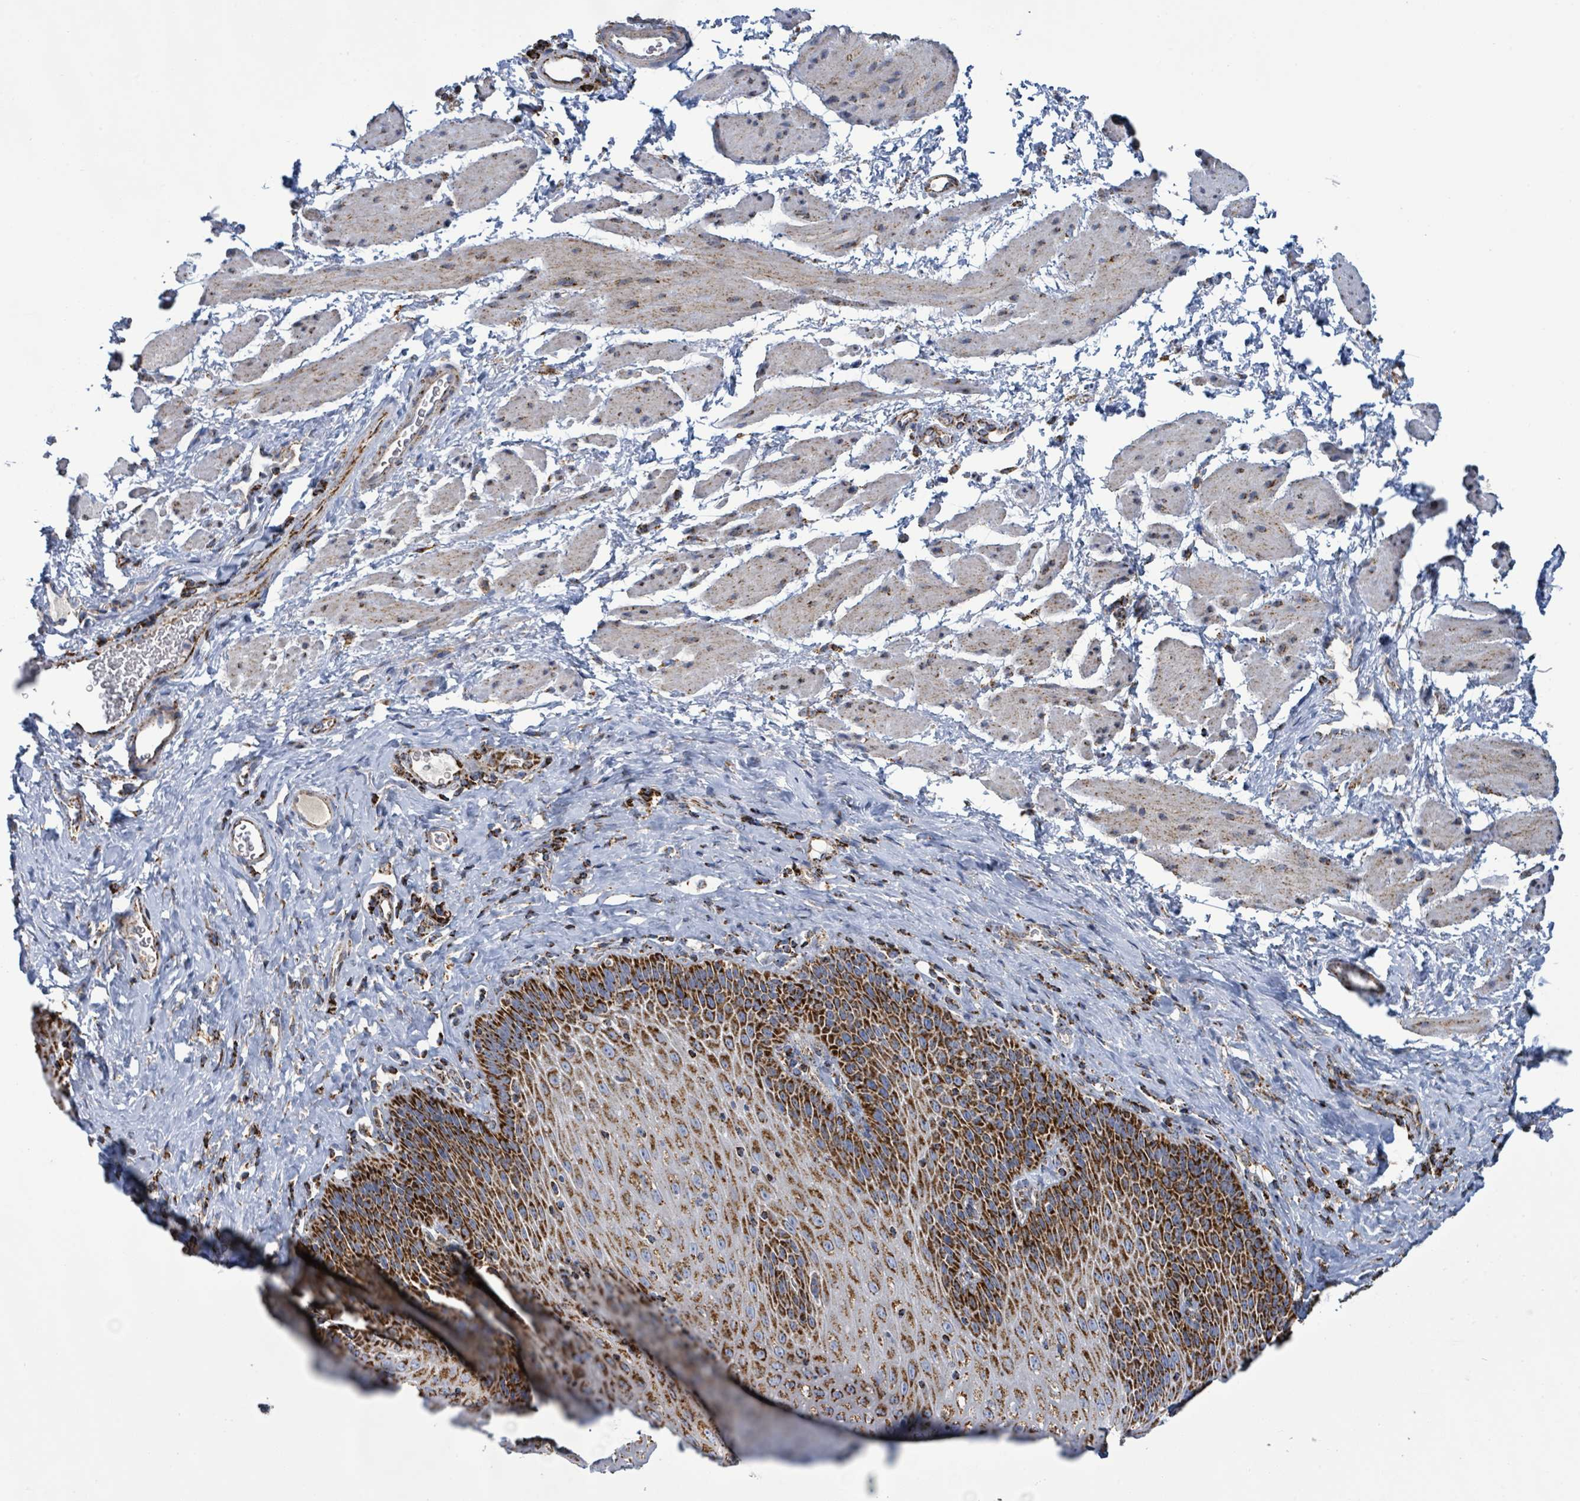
{"staining": {"intensity": "strong", "quantity": "25%-75%", "location": "cytoplasmic/membranous"}, "tissue": "esophagus", "cell_type": "Squamous epithelial cells", "image_type": "normal", "snomed": [{"axis": "morphology", "description": "Normal tissue, NOS"}, {"axis": "topography", "description": "Esophagus"}], "caption": "Immunohistochemical staining of benign human esophagus exhibits high levels of strong cytoplasmic/membranous expression in approximately 25%-75% of squamous epithelial cells.", "gene": "SUCLG2", "patient": {"sex": "female", "age": 61}}